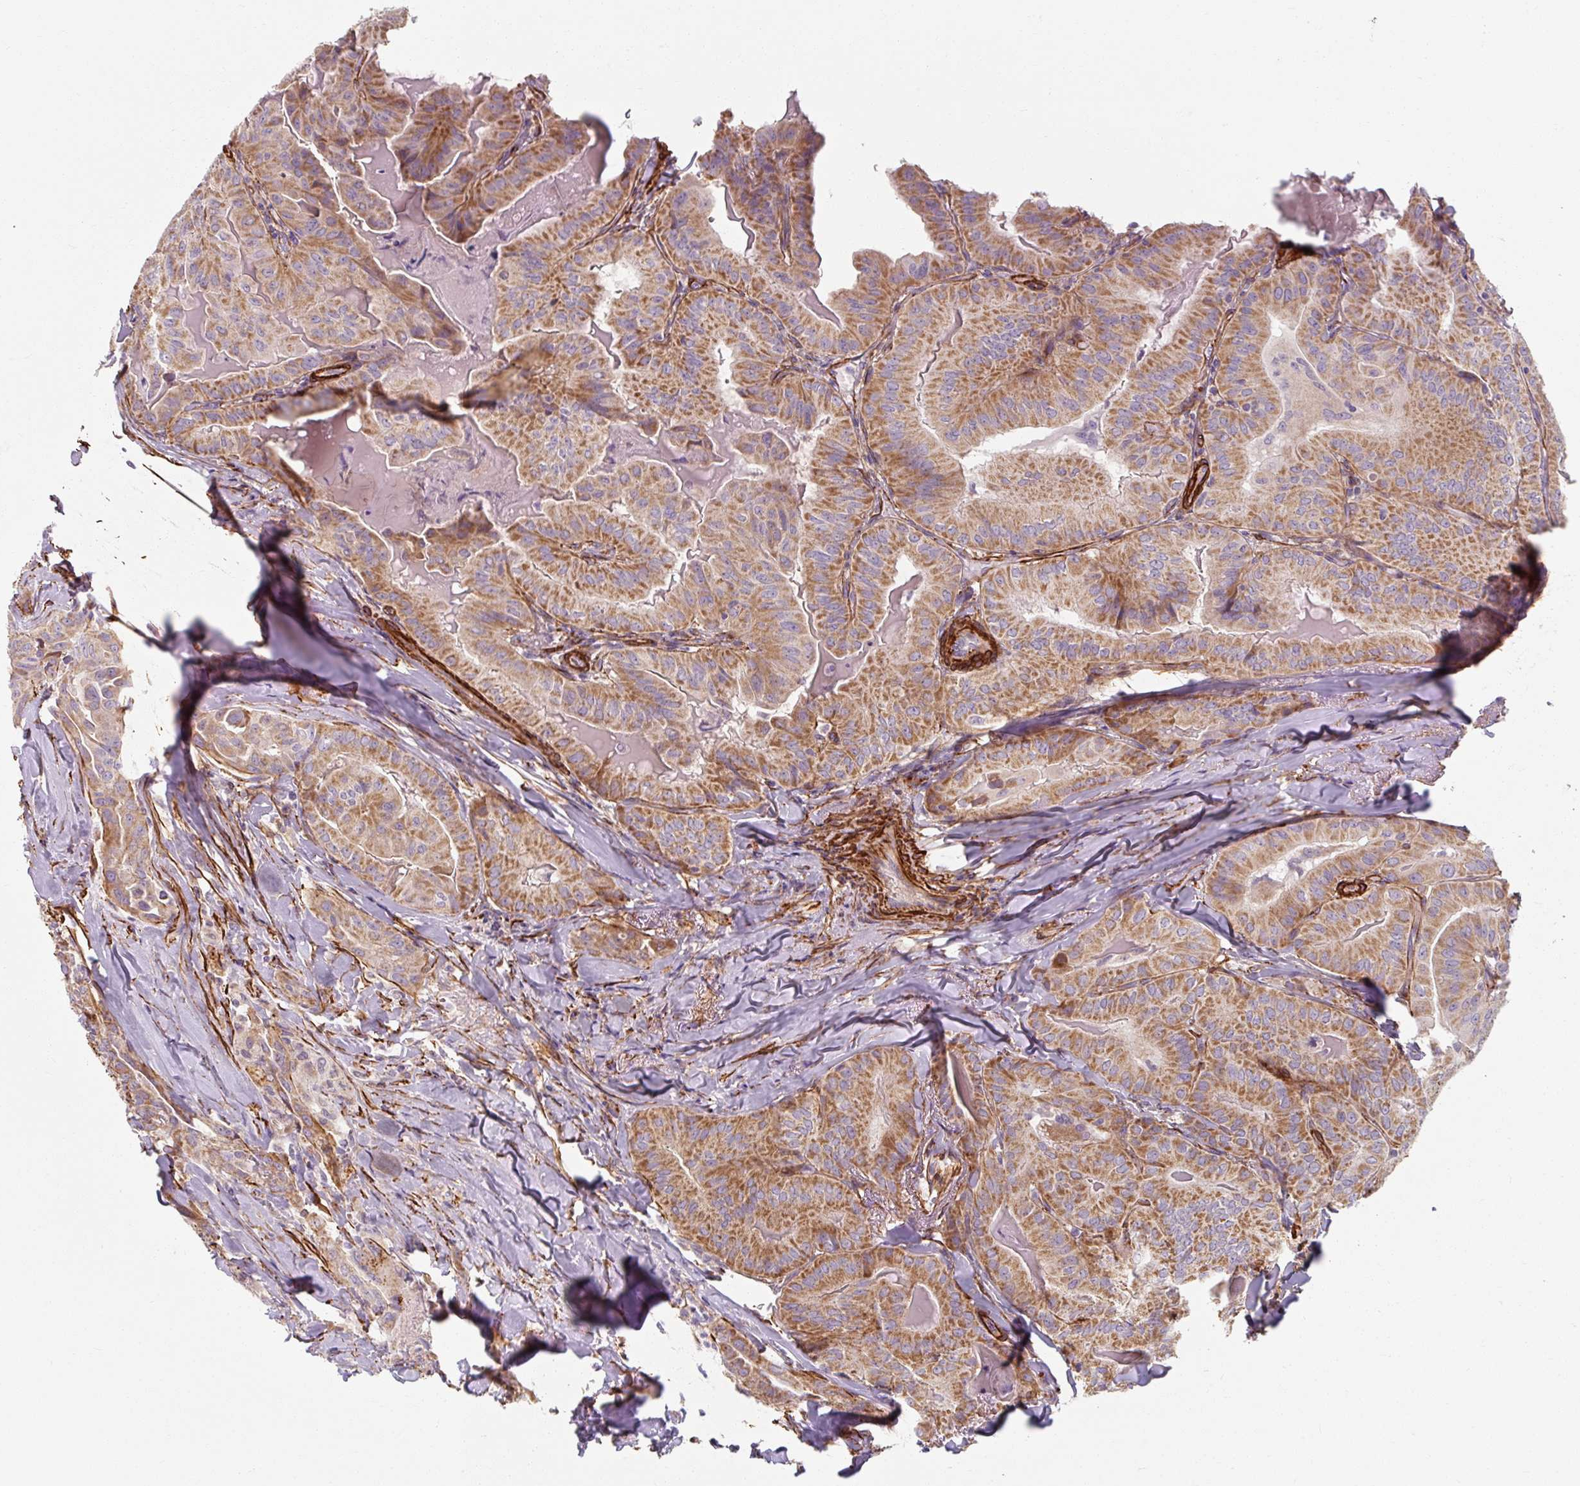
{"staining": {"intensity": "moderate", "quantity": ">75%", "location": "cytoplasmic/membranous"}, "tissue": "thyroid cancer", "cell_type": "Tumor cells", "image_type": "cancer", "snomed": [{"axis": "morphology", "description": "Papillary adenocarcinoma, NOS"}, {"axis": "topography", "description": "Thyroid gland"}], "caption": "Immunohistochemistry image of neoplastic tissue: thyroid cancer (papillary adenocarcinoma) stained using immunohistochemistry (IHC) displays medium levels of moderate protein expression localized specifically in the cytoplasmic/membranous of tumor cells, appearing as a cytoplasmic/membranous brown color.", "gene": "MRPS5", "patient": {"sex": "female", "age": 68}}